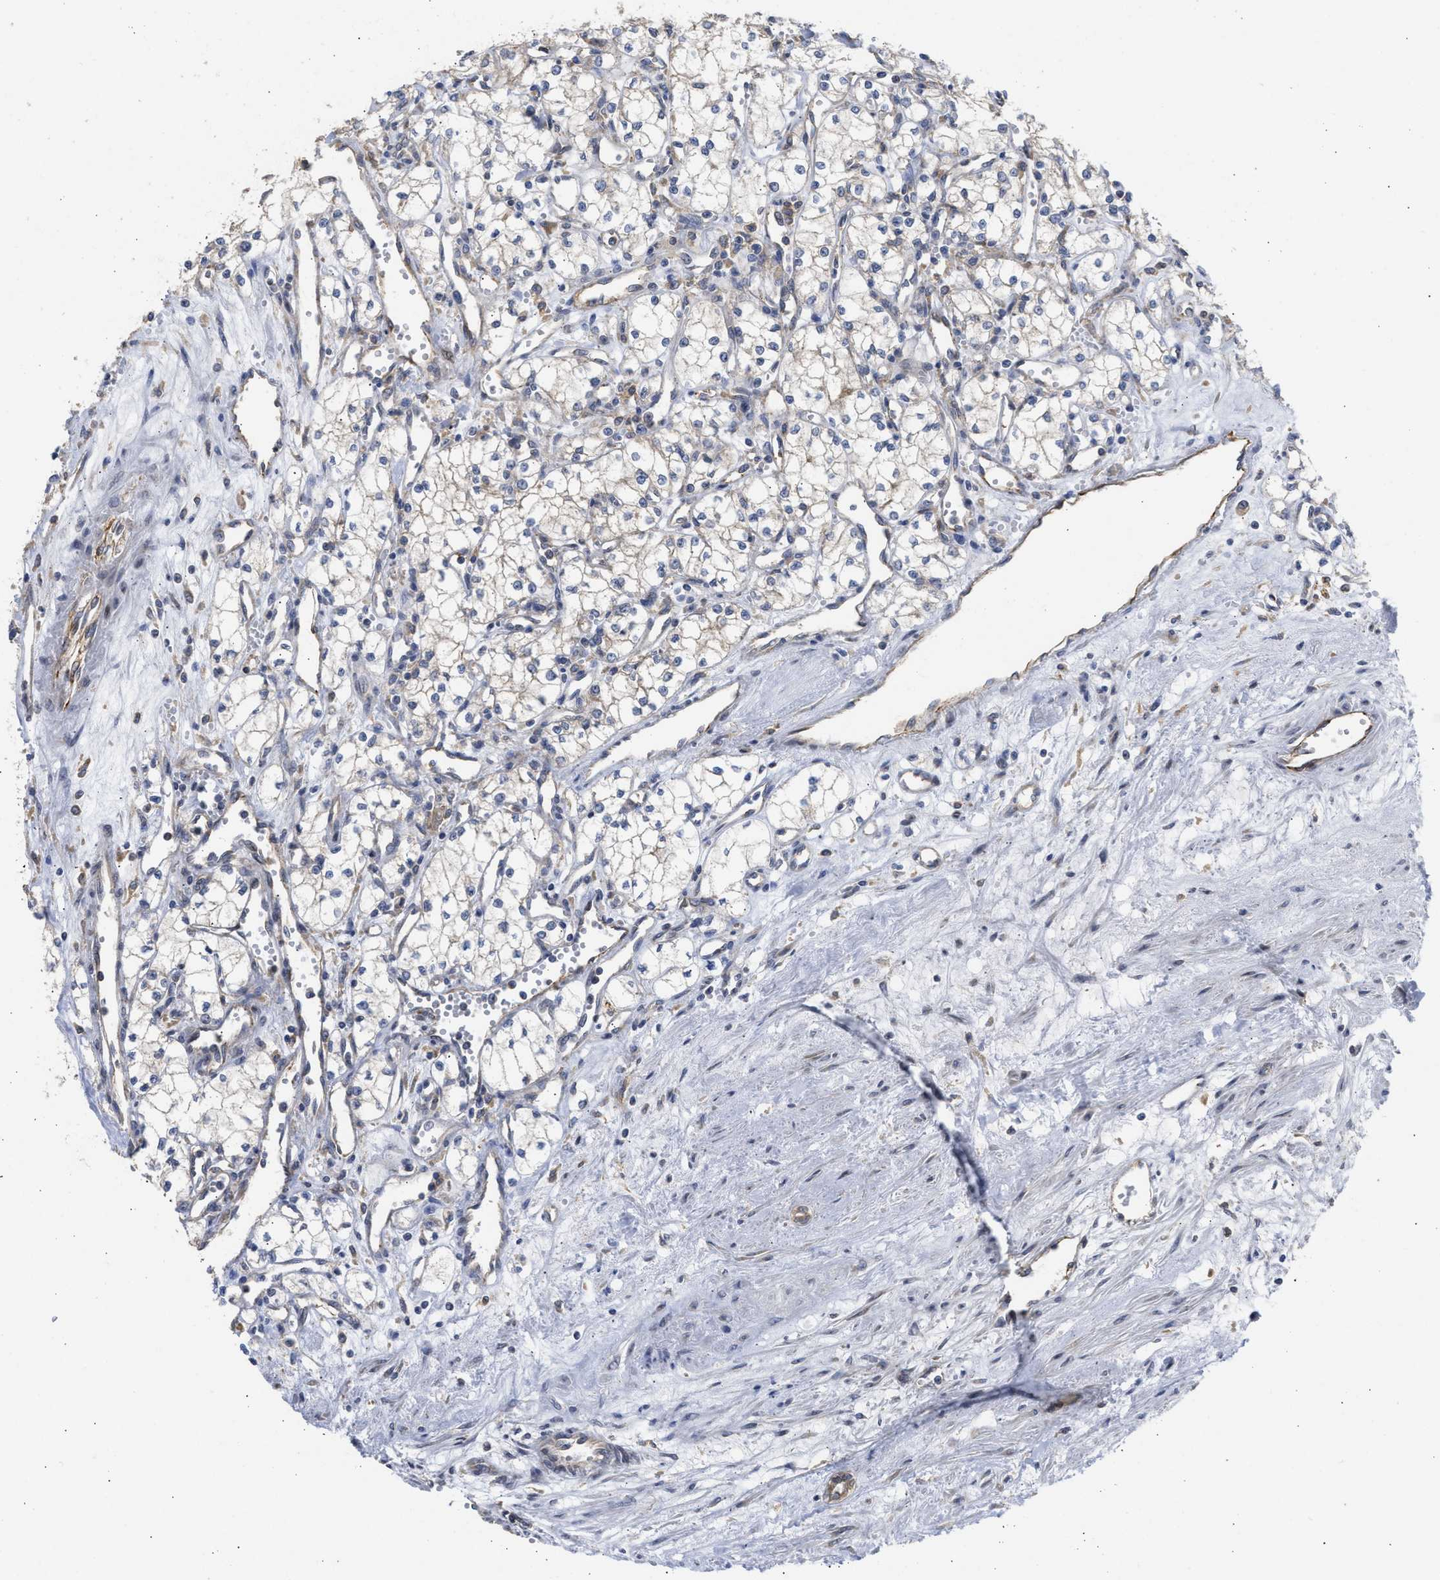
{"staining": {"intensity": "negative", "quantity": "none", "location": "none"}, "tissue": "renal cancer", "cell_type": "Tumor cells", "image_type": "cancer", "snomed": [{"axis": "morphology", "description": "Adenocarcinoma, NOS"}, {"axis": "topography", "description": "Kidney"}], "caption": "The immunohistochemistry micrograph has no significant expression in tumor cells of renal cancer (adenocarcinoma) tissue. Brightfield microscopy of immunohistochemistry stained with DAB (3,3'-diaminobenzidine) (brown) and hematoxylin (blue), captured at high magnification.", "gene": "TMED1", "patient": {"sex": "male", "age": 59}}